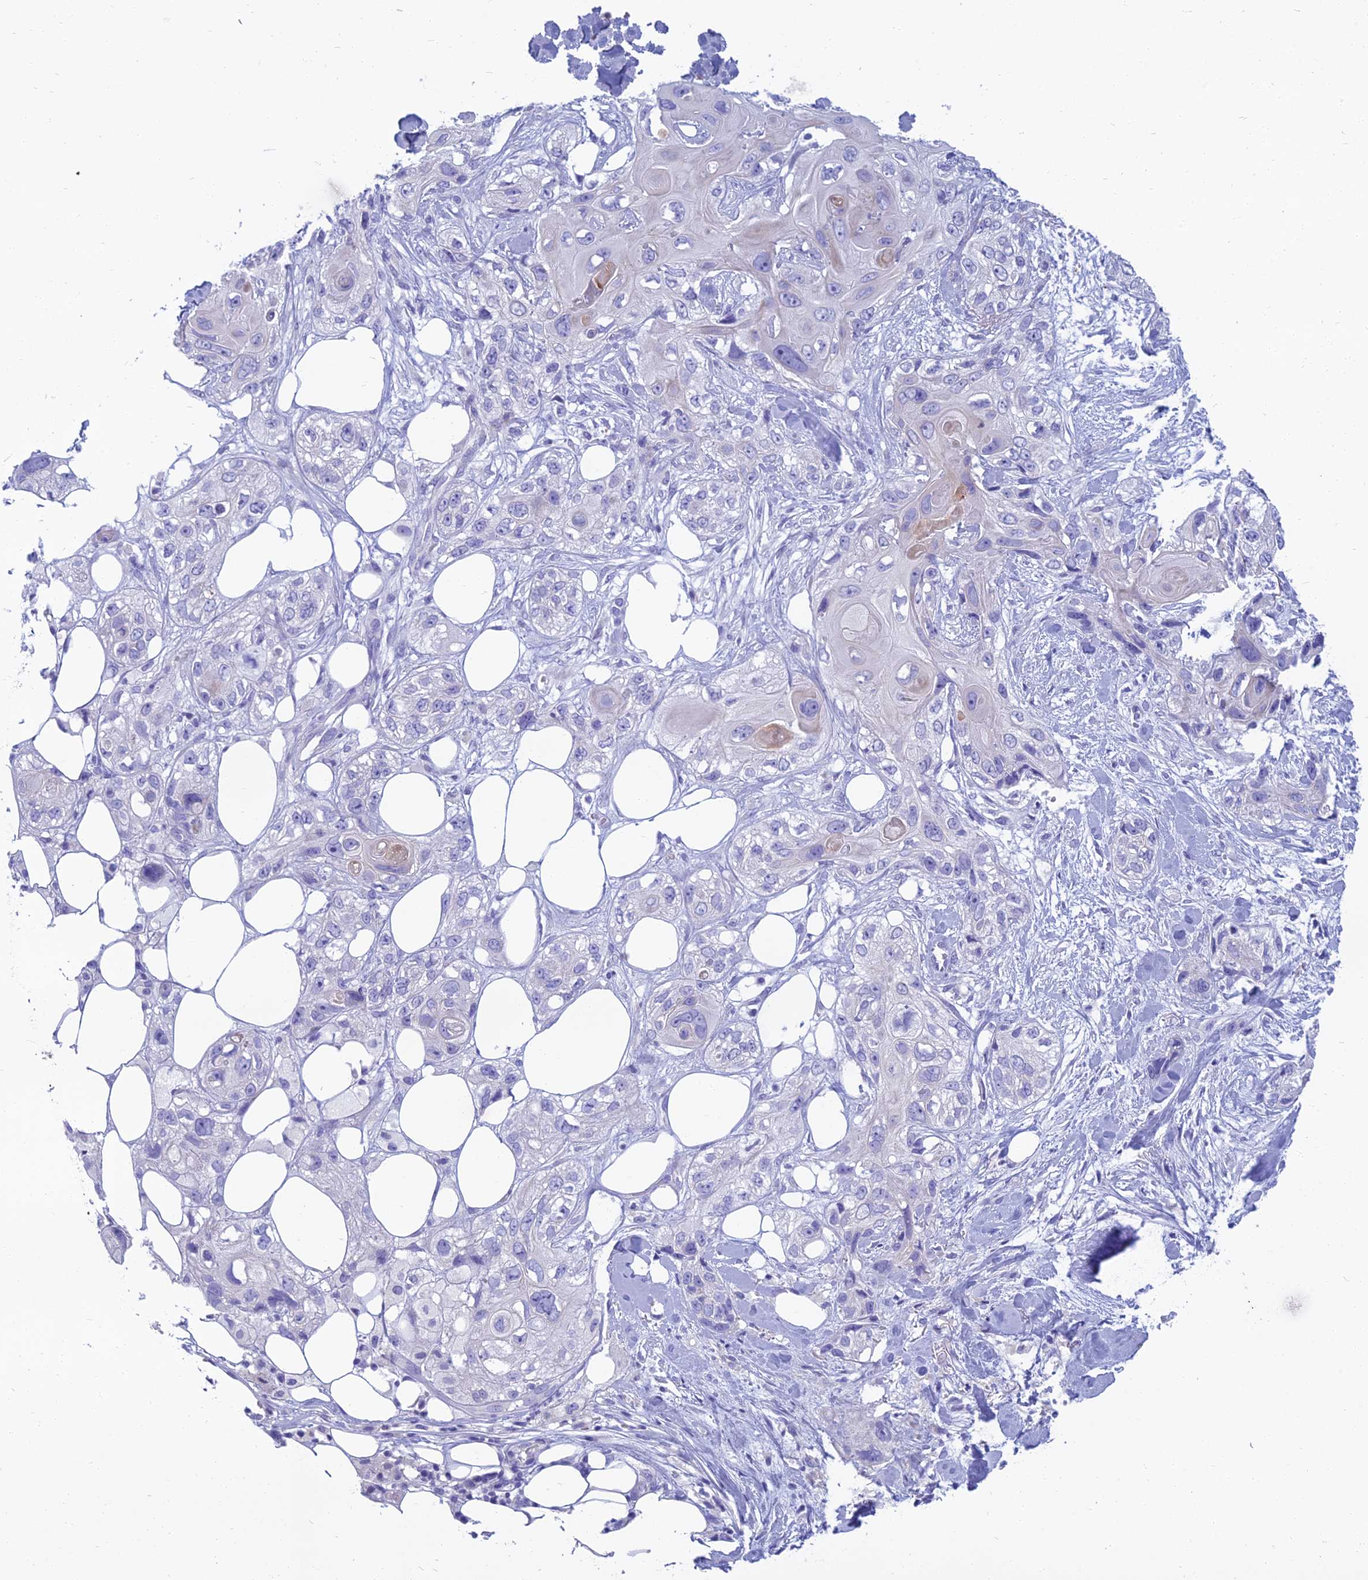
{"staining": {"intensity": "negative", "quantity": "none", "location": "none"}, "tissue": "skin cancer", "cell_type": "Tumor cells", "image_type": "cancer", "snomed": [{"axis": "morphology", "description": "Normal tissue, NOS"}, {"axis": "morphology", "description": "Squamous cell carcinoma, NOS"}, {"axis": "topography", "description": "Skin"}], "caption": "An immunohistochemistry (IHC) histopathology image of skin cancer (squamous cell carcinoma) is shown. There is no staining in tumor cells of skin cancer (squamous cell carcinoma).", "gene": "SPTLC3", "patient": {"sex": "male", "age": 72}}